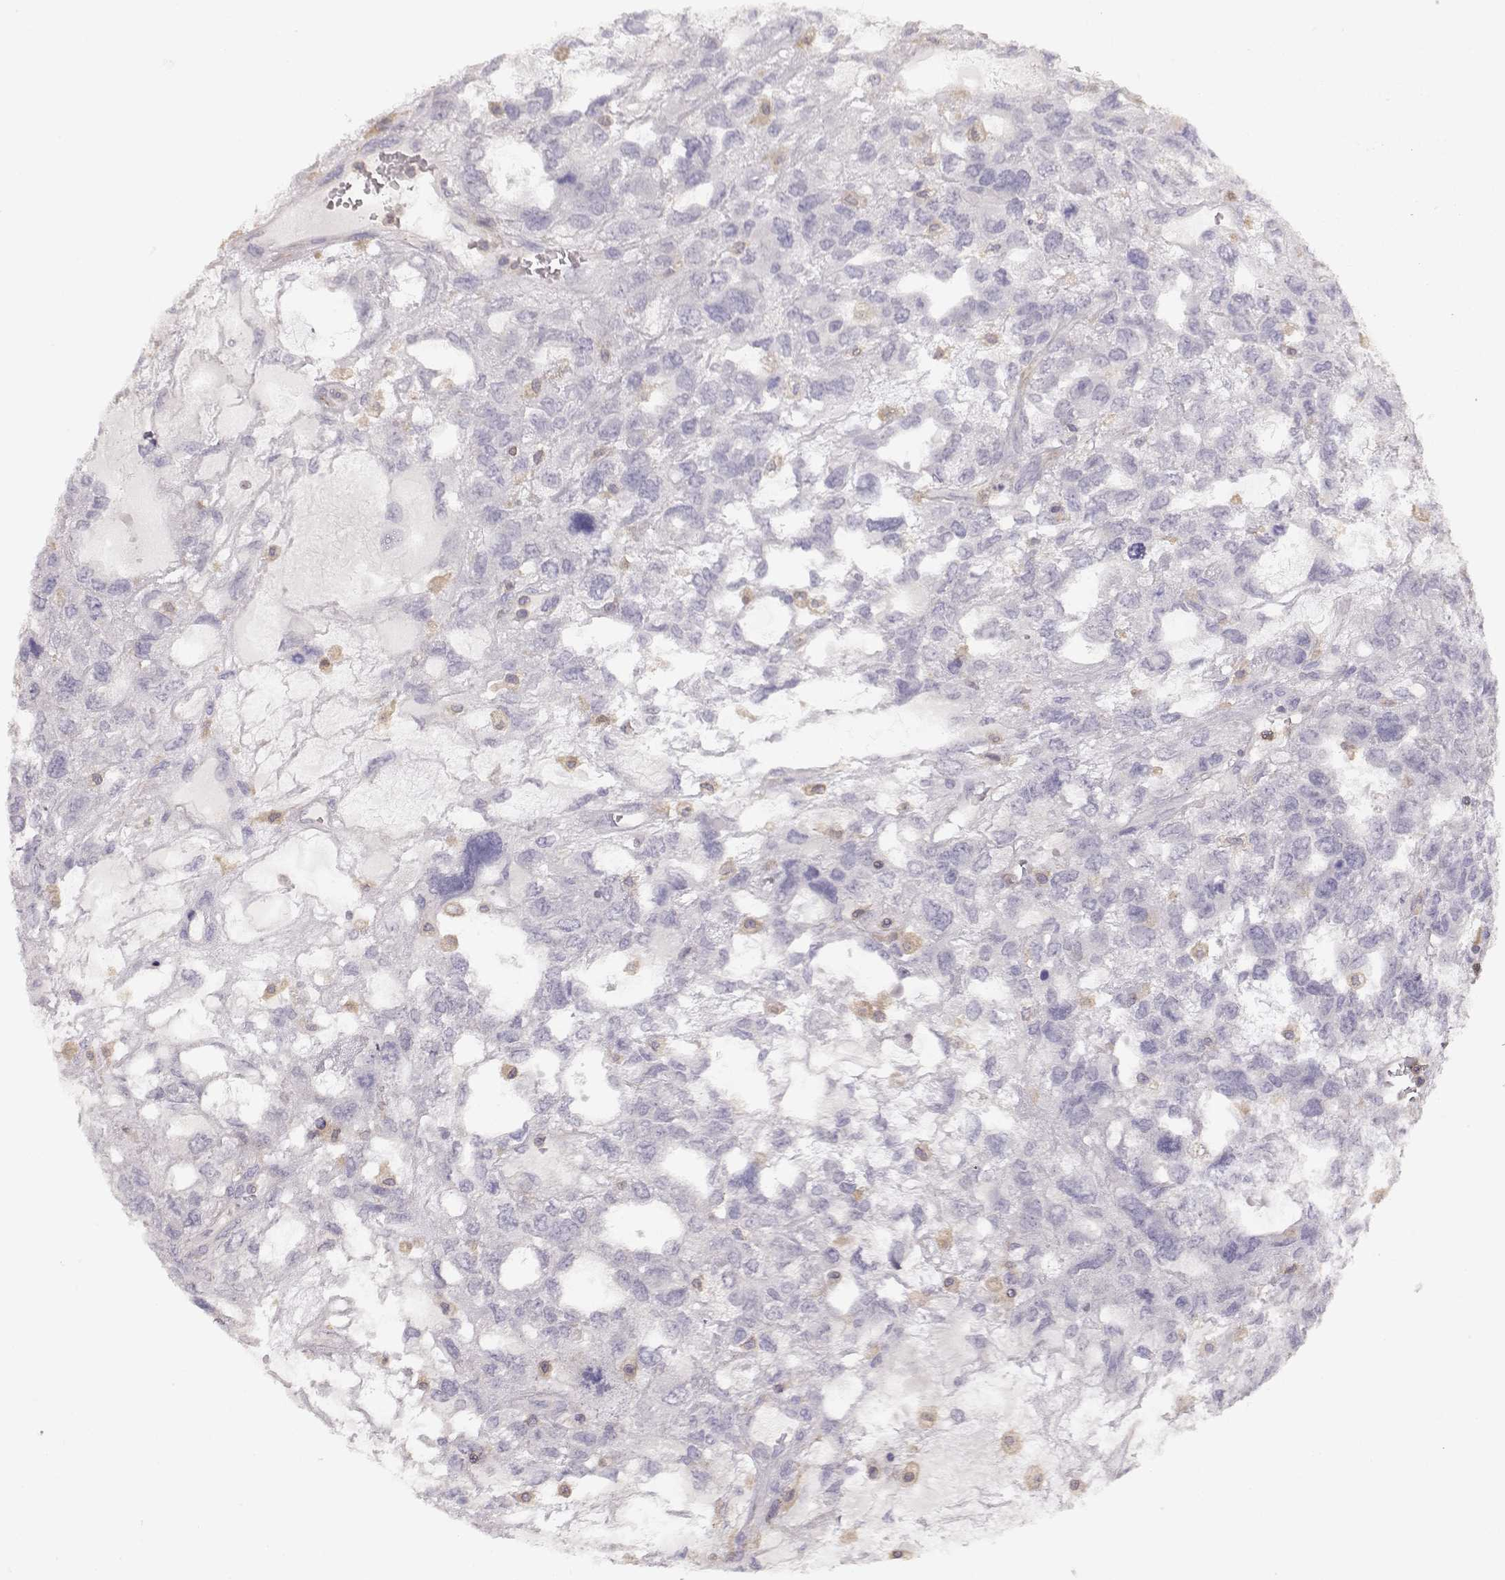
{"staining": {"intensity": "negative", "quantity": "none", "location": "none"}, "tissue": "testis cancer", "cell_type": "Tumor cells", "image_type": "cancer", "snomed": [{"axis": "morphology", "description": "Seminoma, NOS"}, {"axis": "topography", "description": "Testis"}], "caption": "An IHC micrograph of testis seminoma is shown. There is no staining in tumor cells of testis seminoma. (DAB (3,3'-diaminobenzidine) immunohistochemistry (IHC) with hematoxylin counter stain).", "gene": "VAV1", "patient": {"sex": "male", "age": 52}}